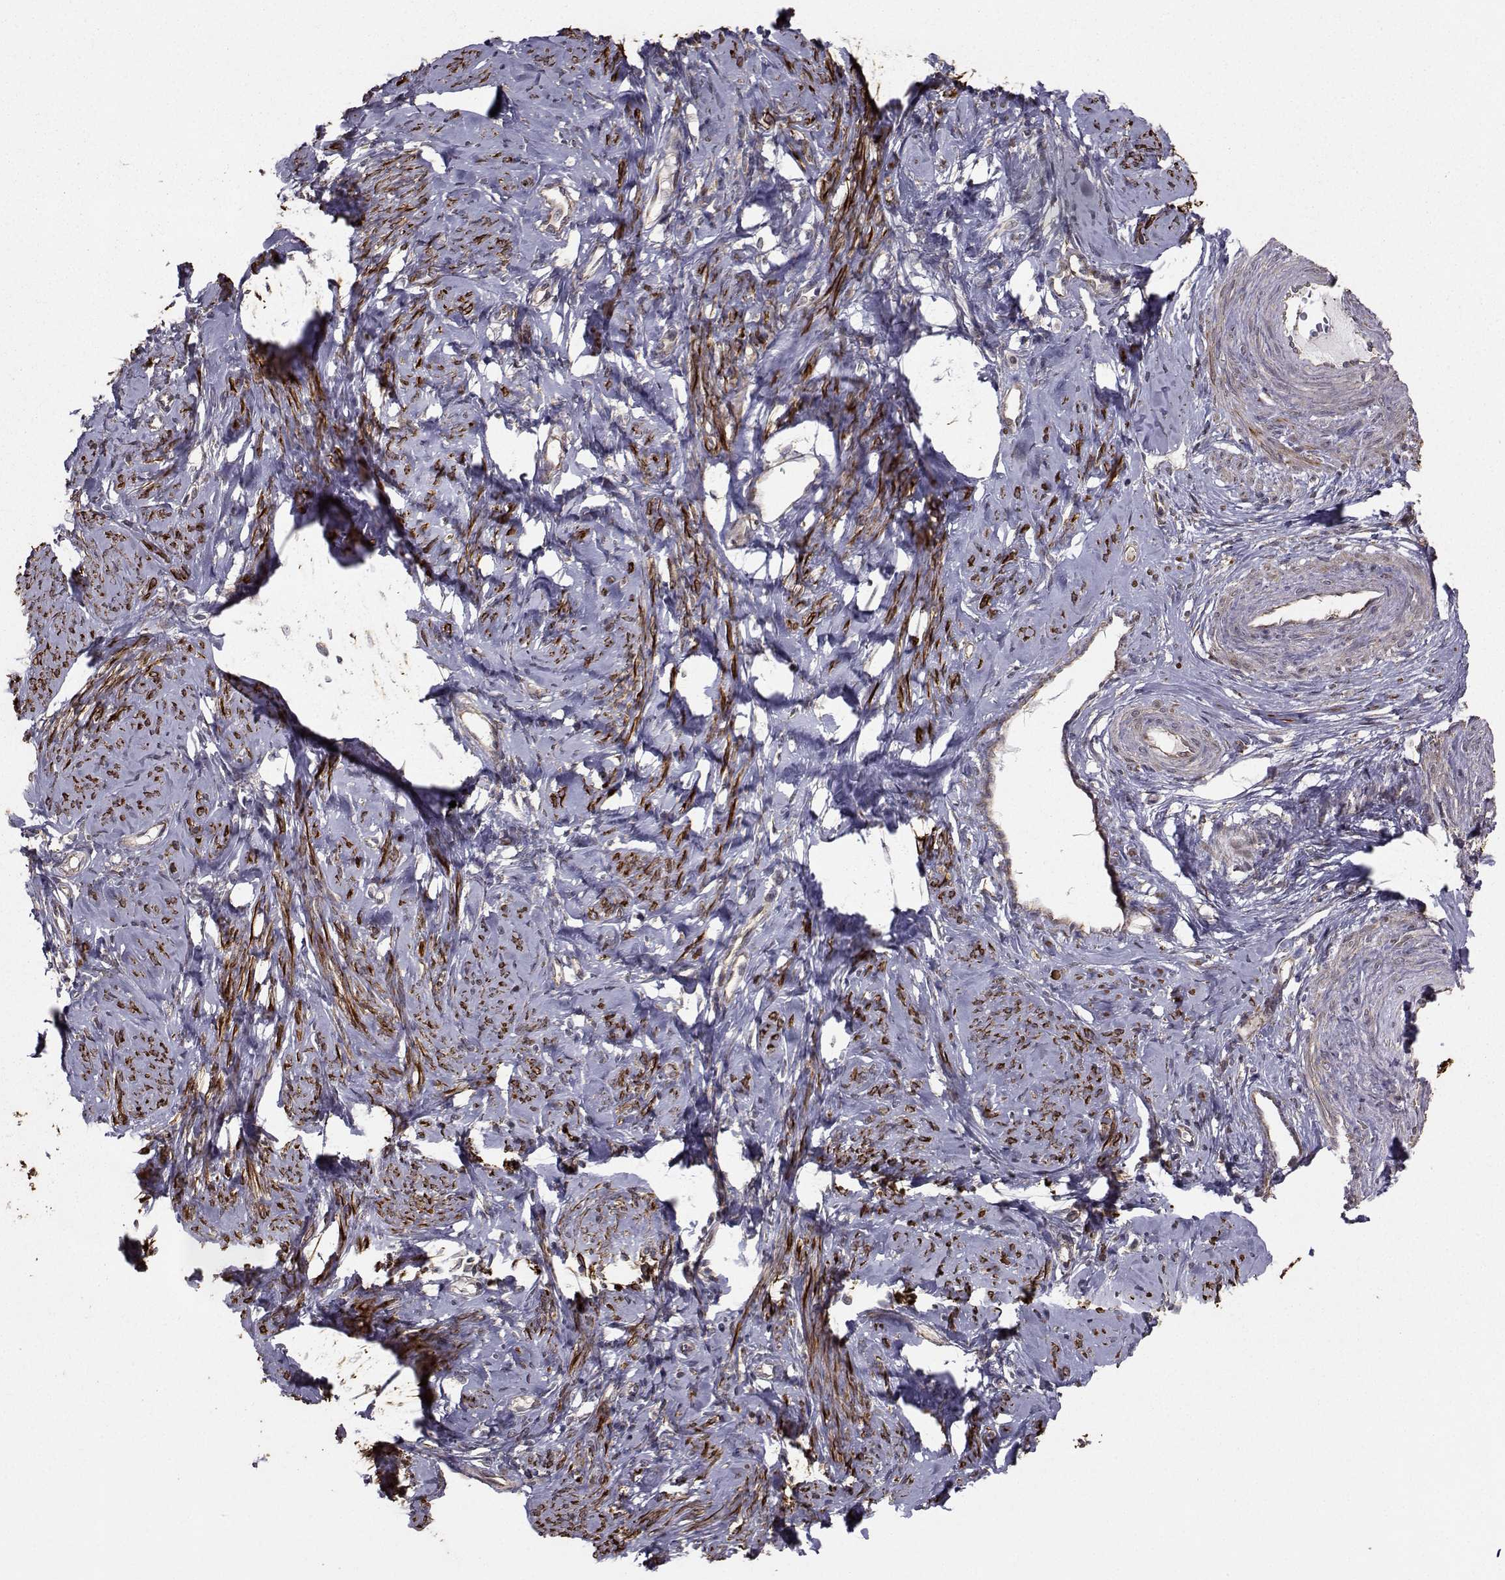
{"staining": {"intensity": "strong", "quantity": "25%-75%", "location": "cytoplasmic/membranous,nuclear"}, "tissue": "smooth muscle", "cell_type": "Smooth muscle cells", "image_type": "normal", "snomed": [{"axis": "morphology", "description": "Normal tissue, NOS"}, {"axis": "topography", "description": "Smooth muscle"}], "caption": "Immunohistochemical staining of unremarkable smooth muscle demonstrates 25%-75% levels of strong cytoplasmic/membranous,nuclear protein positivity in approximately 25%-75% of smooth muscle cells. (Stains: DAB in brown, nuclei in blue, Microscopy: brightfield microscopy at high magnification).", "gene": "TRIP10", "patient": {"sex": "female", "age": 48}}